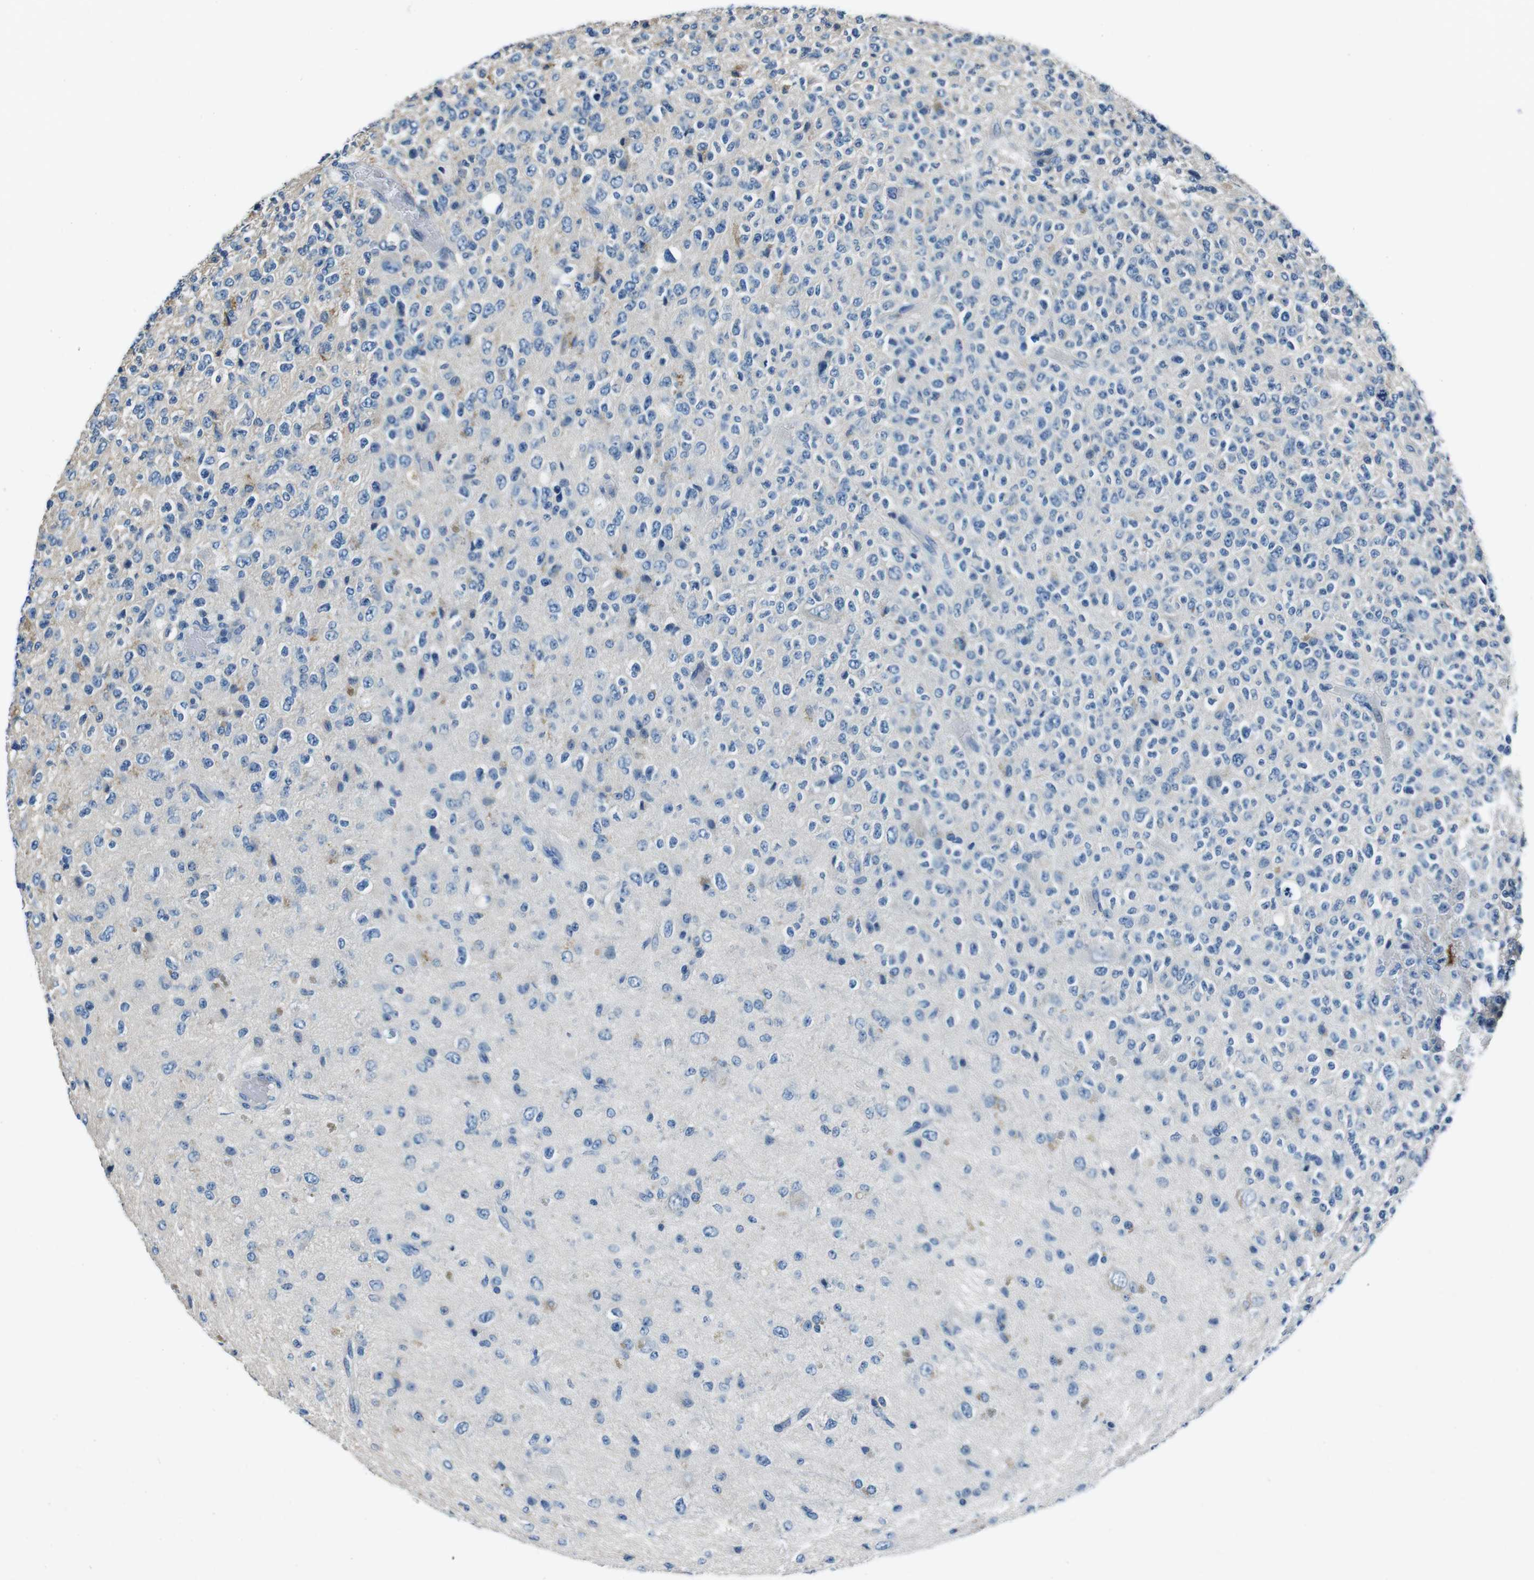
{"staining": {"intensity": "negative", "quantity": "none", "location": "none"}, "tissue": "glioma", "cell_type": "Tumor cells", "image_type": "cancer", "snomed": [{"axis": "morphology", "description": "Glioma, malignant, High grade"}, {"axis": "topography", "description": "pancreas cauda"}], "caption": "Histopathology image shows no protein expression in tumor cells of malignant glioma (high-grade) tissue.", "gene": "CASQ1", "patient": {"sex": "male", "age": 60}}